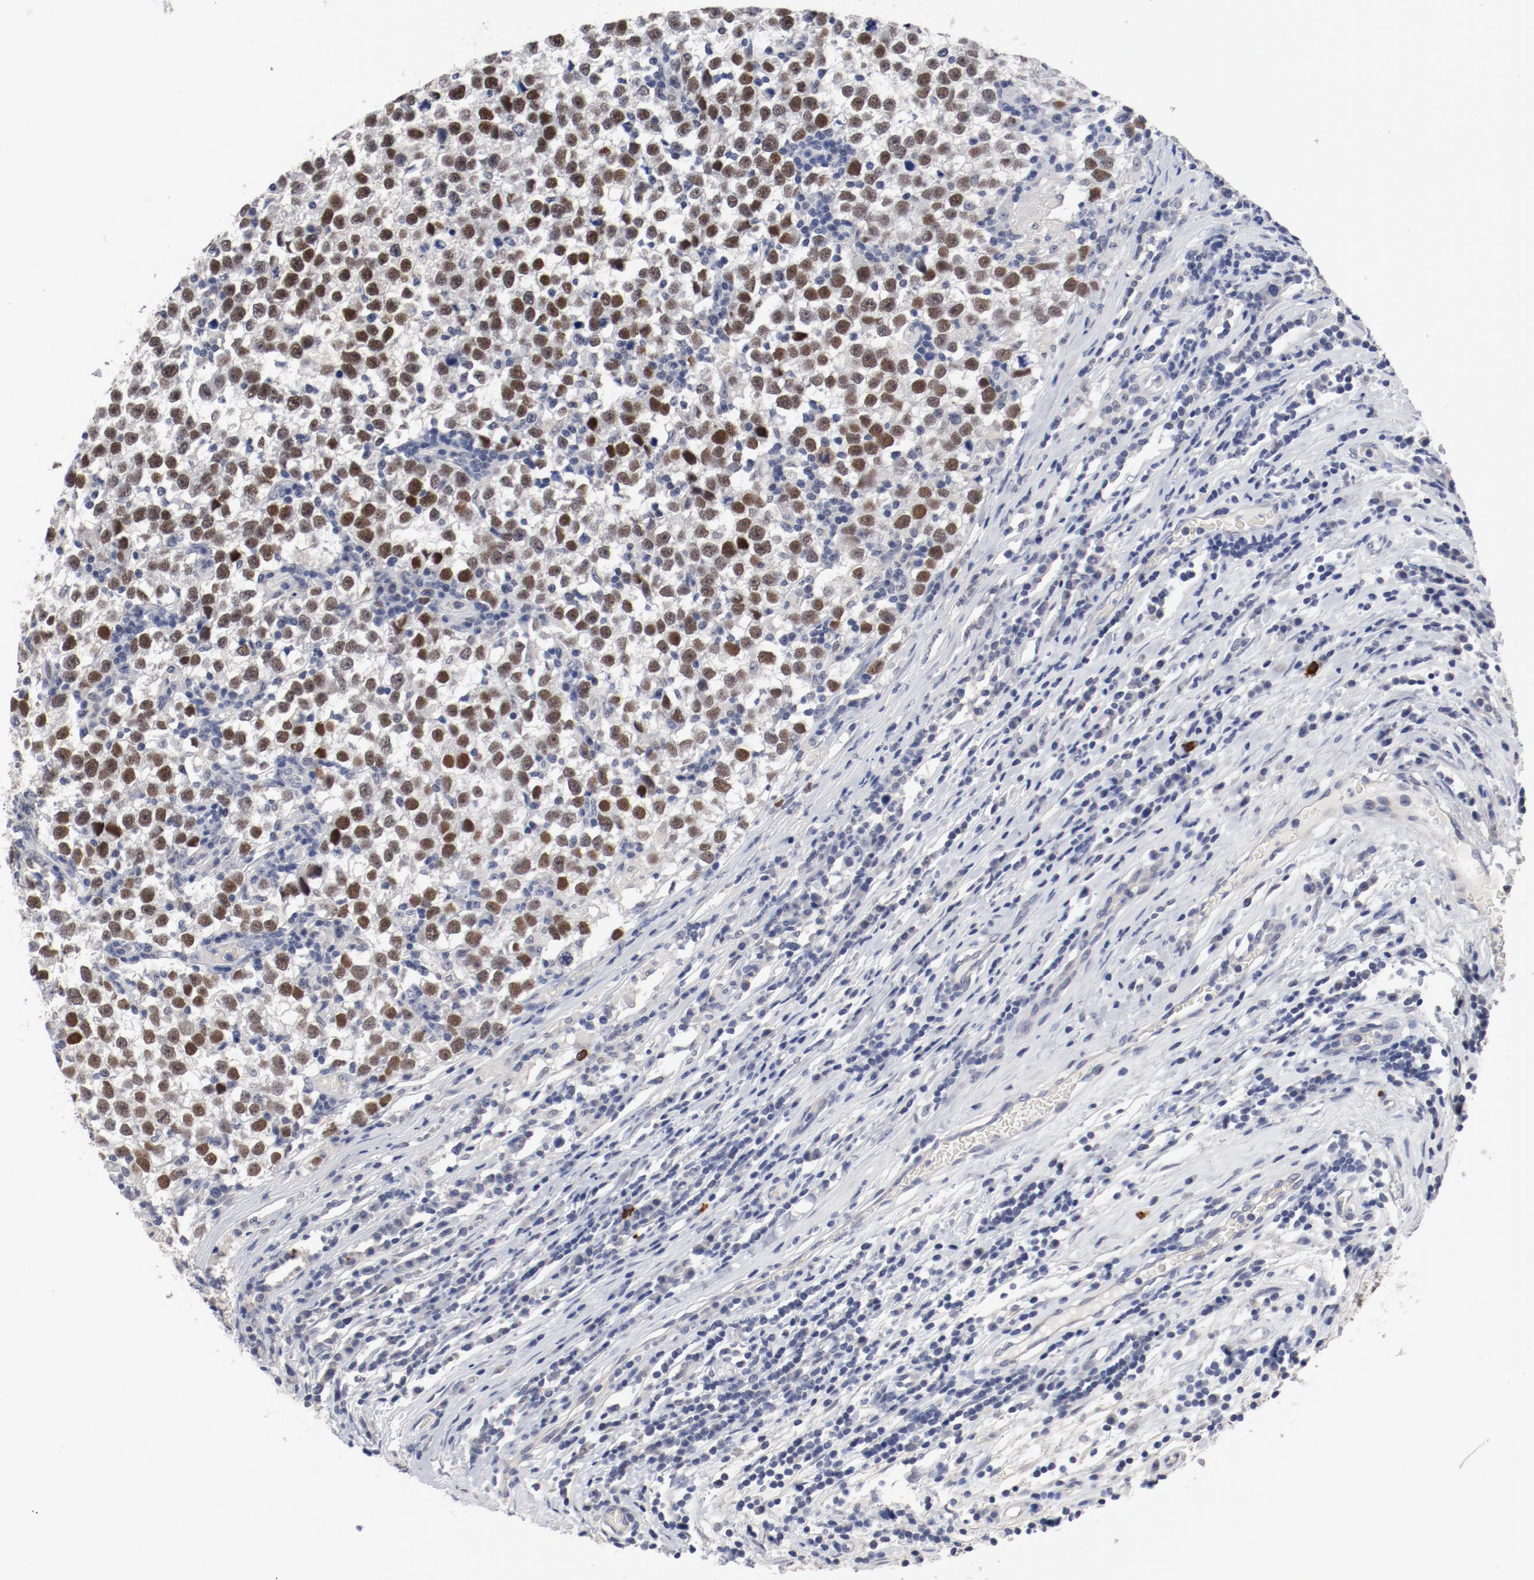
{"staining": {"intensity": "moderate", "quantity": ">75%", "location": "nuclear"}, "tissue": "testis cancer", "cell_type": "Tumor cells", "image_type": "cancer", "snomed": [{"axis": "morphology", "description": "Seminoma, NOS"}, {"axis": "topography", "description": "Testis"}], "caption": "DAB immunohistochemical staining of human testis cancer (seminoma) reveals moderate nuclear protein staining in about >75% of tumor cells.", "gene": "ANKLE2", "patient": {"sex": "male", "age": 43}}